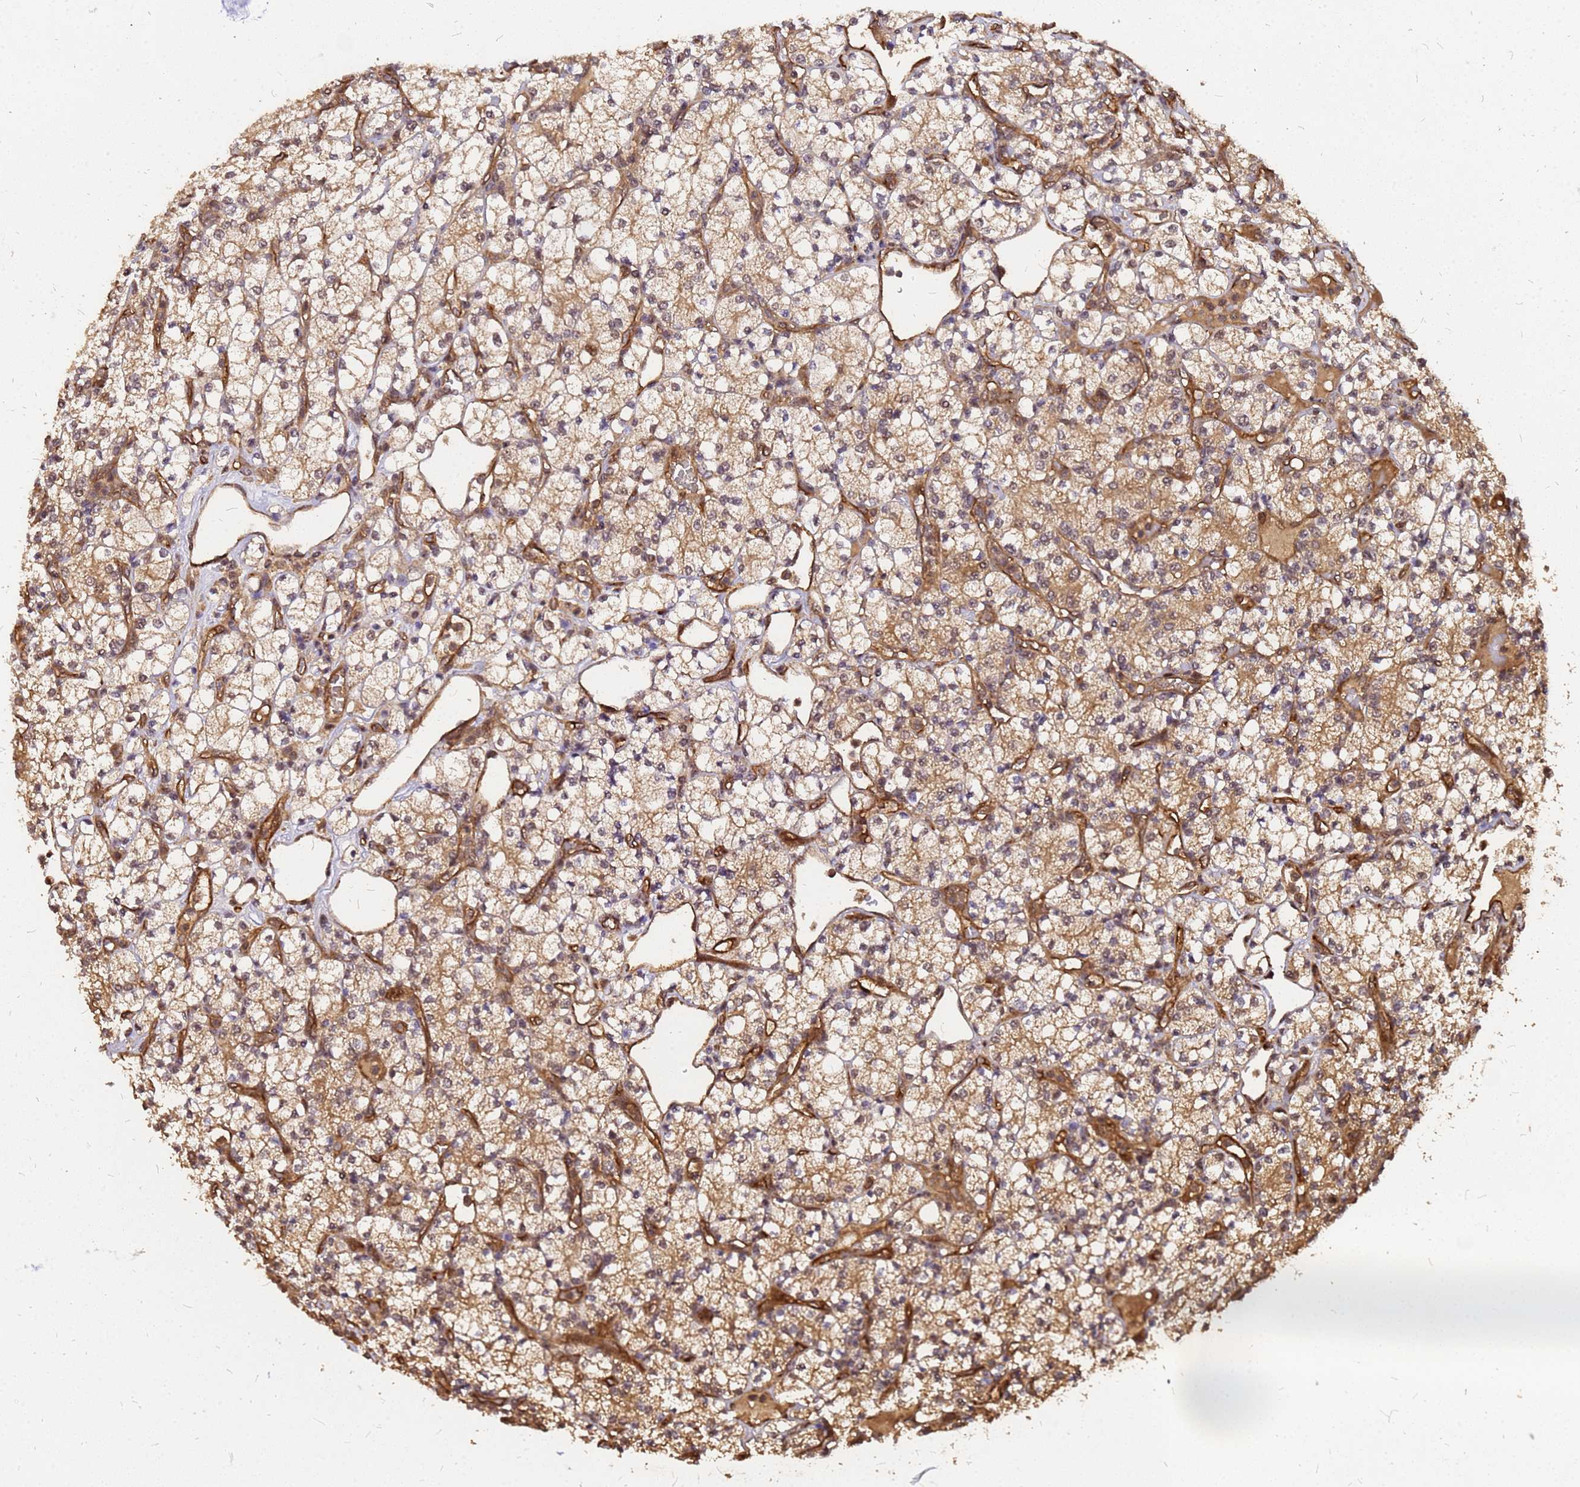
{"staining": {"intensity": "moderate", "quantity": ">75%", "location": "cytoplasmic/membranous"}, "tissue": "renal cancer", "cell_type": "Tumor cells", "image_type": "cancer", "snomed": [{"axis": "morphology", "description": "Adenocarcinoma, NOS"}, {"axis": "topography", "description": "Kidney"}], "caption": "Renal cancer (adenocarcinoma) stained with a protein marker reveals moderate staining in tumor cells.", "gene": "GPATCH8", "patient": {"sex": "male", "age": 77}}